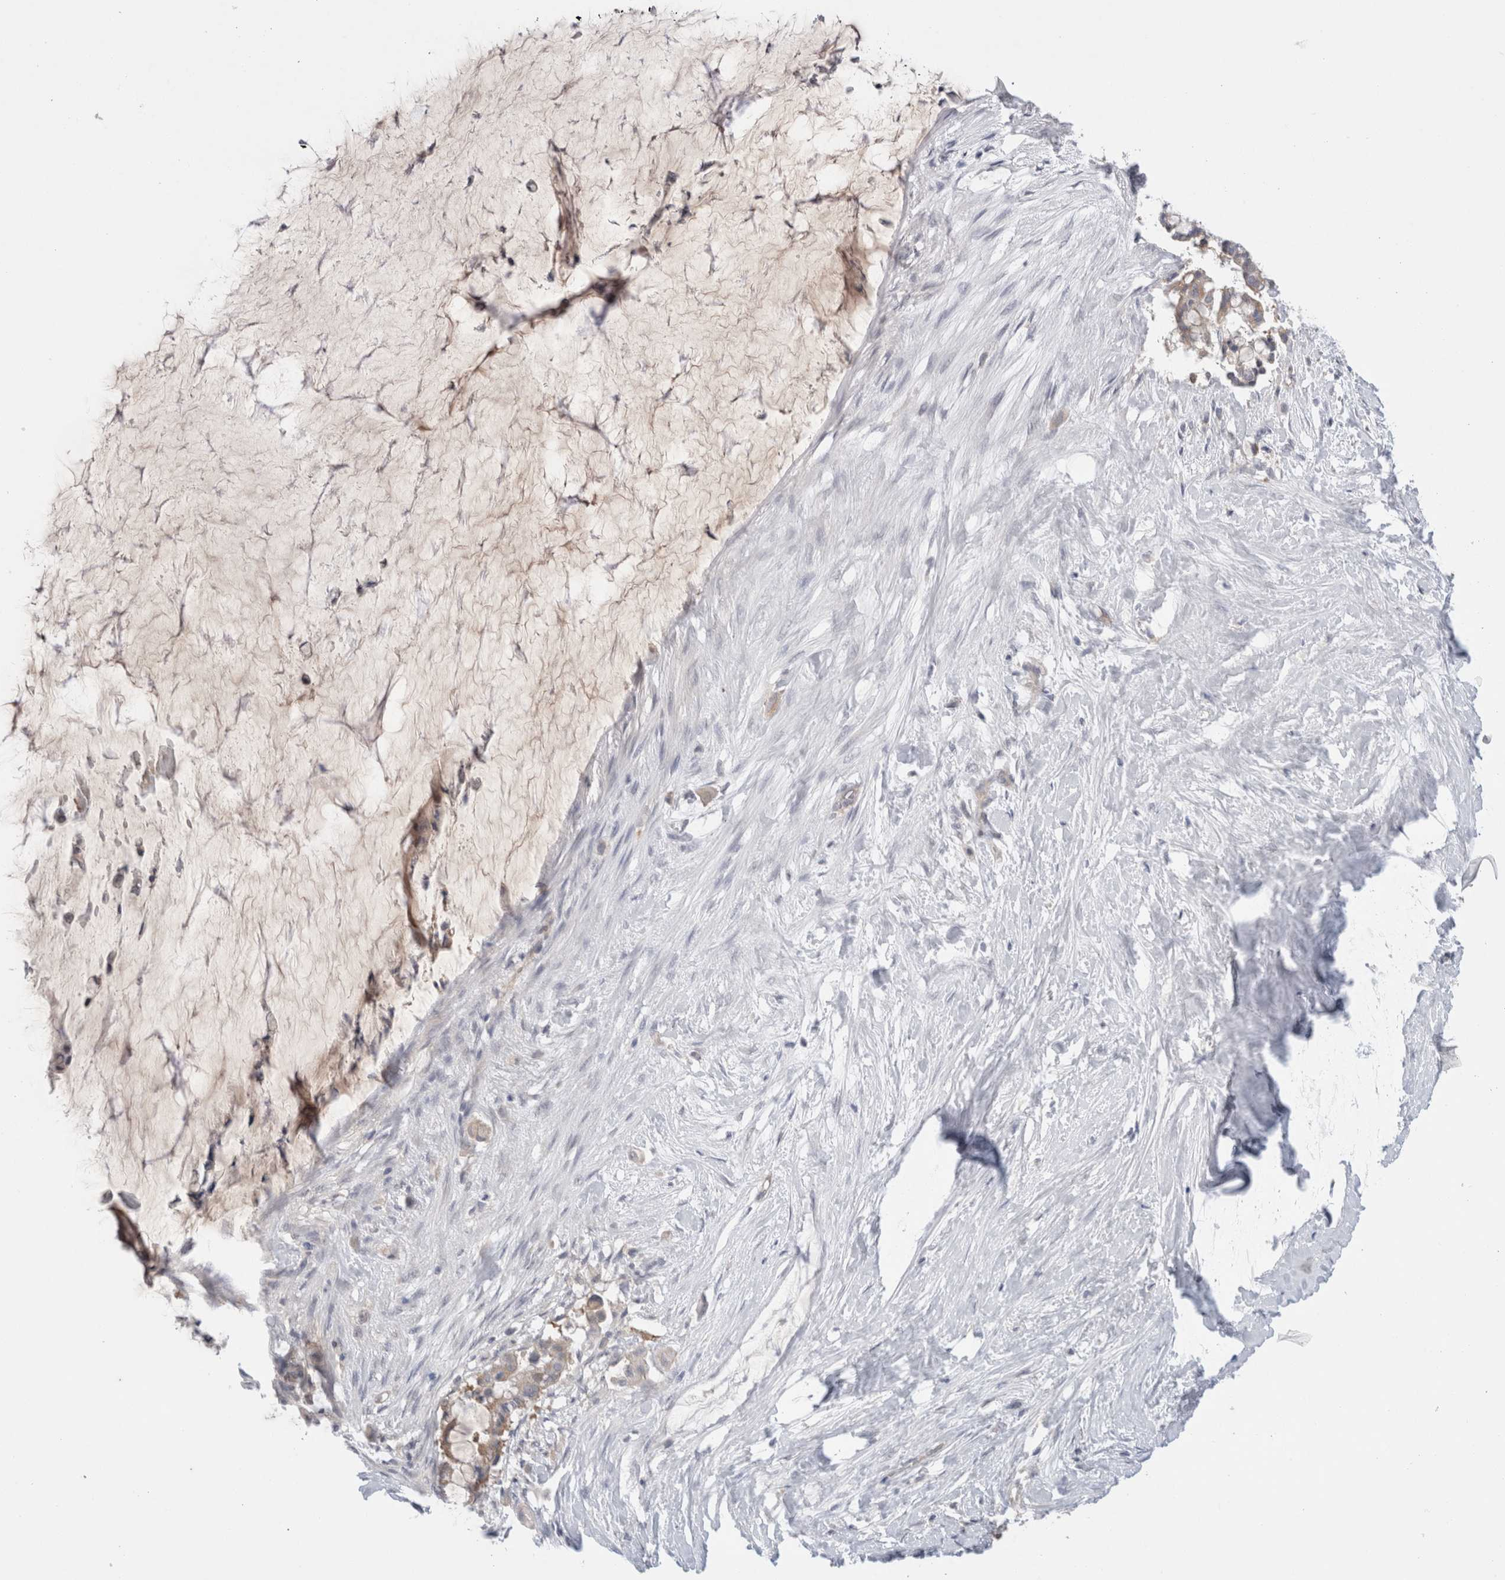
{"staining": {"intensity": "weak", "quantity": ">75%", "location": "cytoplasmic/membranous"}, "tissue": "pancreatic cancer", "cell_type": "Tumor cells", "image_type": "cancer", "snomed": [{"axis": "morphology", "description": "Adenocarcinoma, NOS"}, {"axis": "topography", "description": "Pancreas"}], "caption": "Protein staining displays weak cytoplasmic/membranous staining in approximately >75% of tumor cells in pancreatic cancer.", "gene": "NDOR1", "patient": {"sex": "male", "age": 41}}